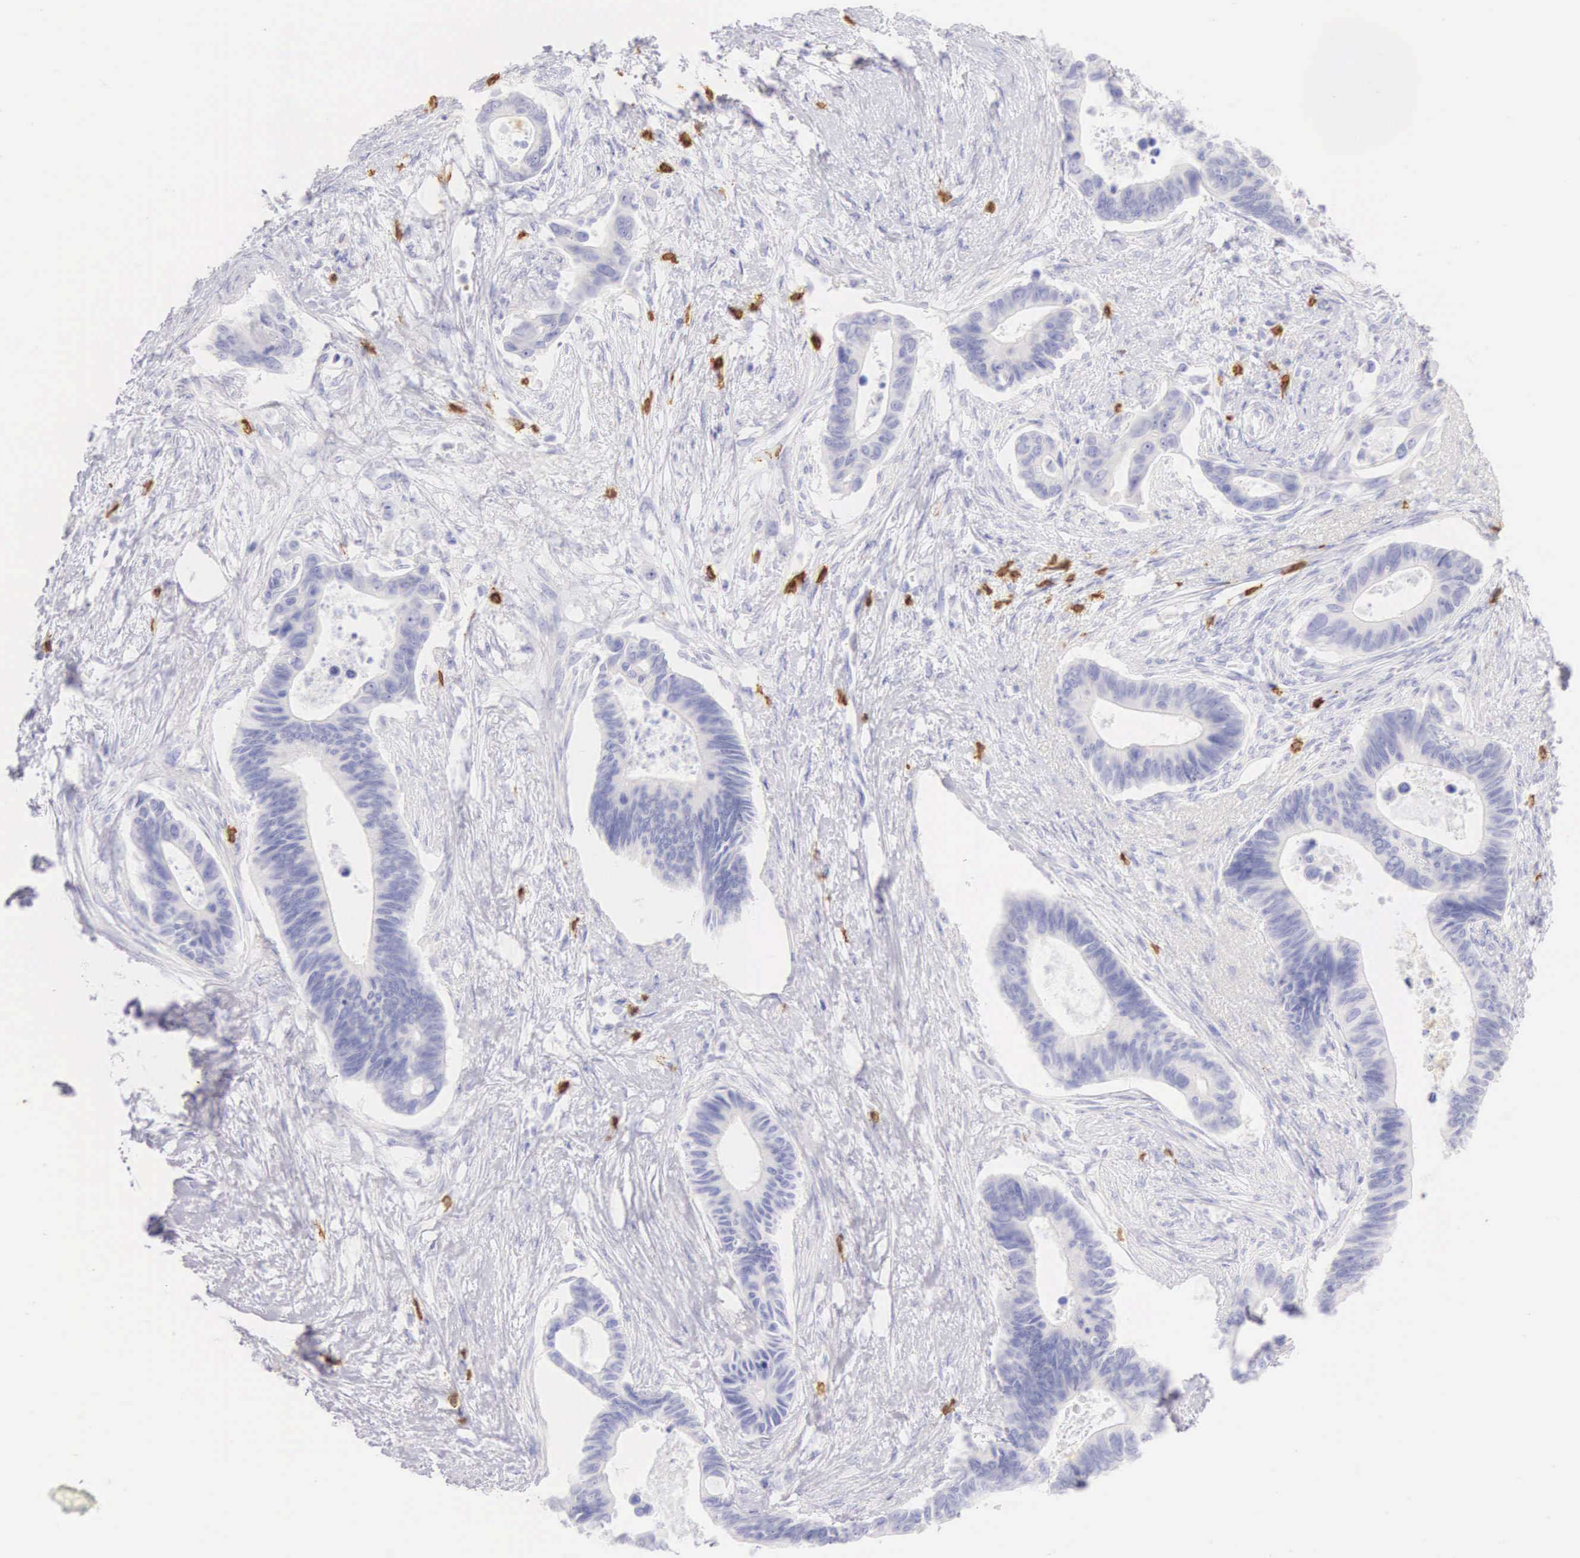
{"staining": {"intensity": "negative", "quantity": "none", "location": "none"}, "tissue": "pancreatic cancer", "cell_type": "Tumor cells", "image_type": "cancer", "snomed": [{"axis": "morphology", "description": "Adenocarcinoma, NOS"}, {"axis": "topography", "description": "Pancreas"}], "caption": "Tumor cells show no significant expression in pancreatic cancer.", "gene": "CD3E", "patient": {"sex": "female", "age": 70}}